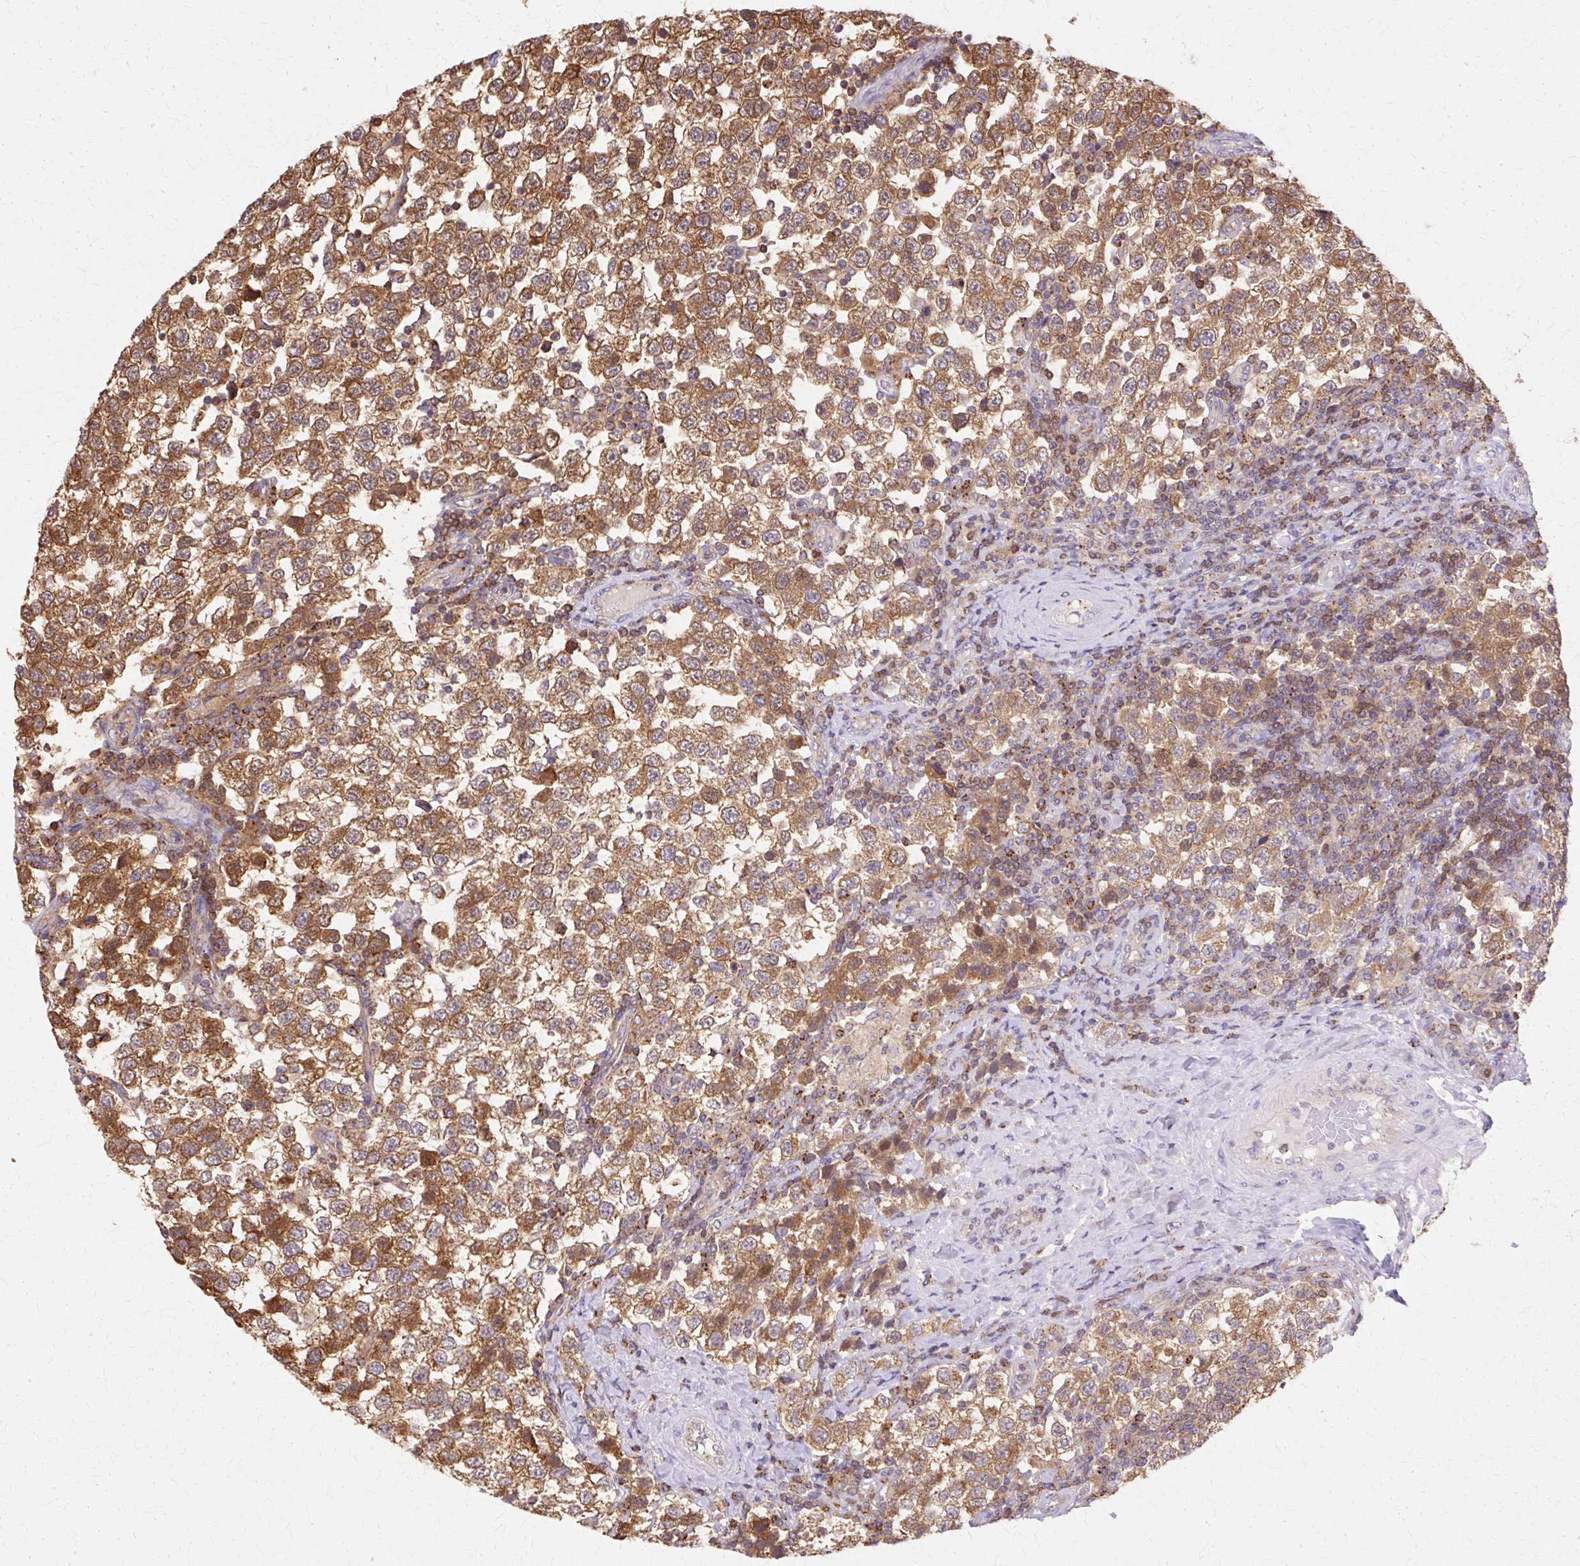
{"staining": {"intensity": "moderate", "quantity": ">75%", "location": "cytoplasmic/membranous"}, "tissue": "testis cancer", "cell_type": "Tumor cells", "image_type": "cancer", "snomed": [{"axis": "morphology", "description": "Seminoma, NOS"}, {"axis": "topography", "description": "Testis"}], "caption": "Testis seminoma stained for a protein (brown) displays moderate cytoplasmic/membranous positive positivity in about >75% of tumor cells.", "gene": "COPB1", "patient": {"sex": "male", "age": 34}}